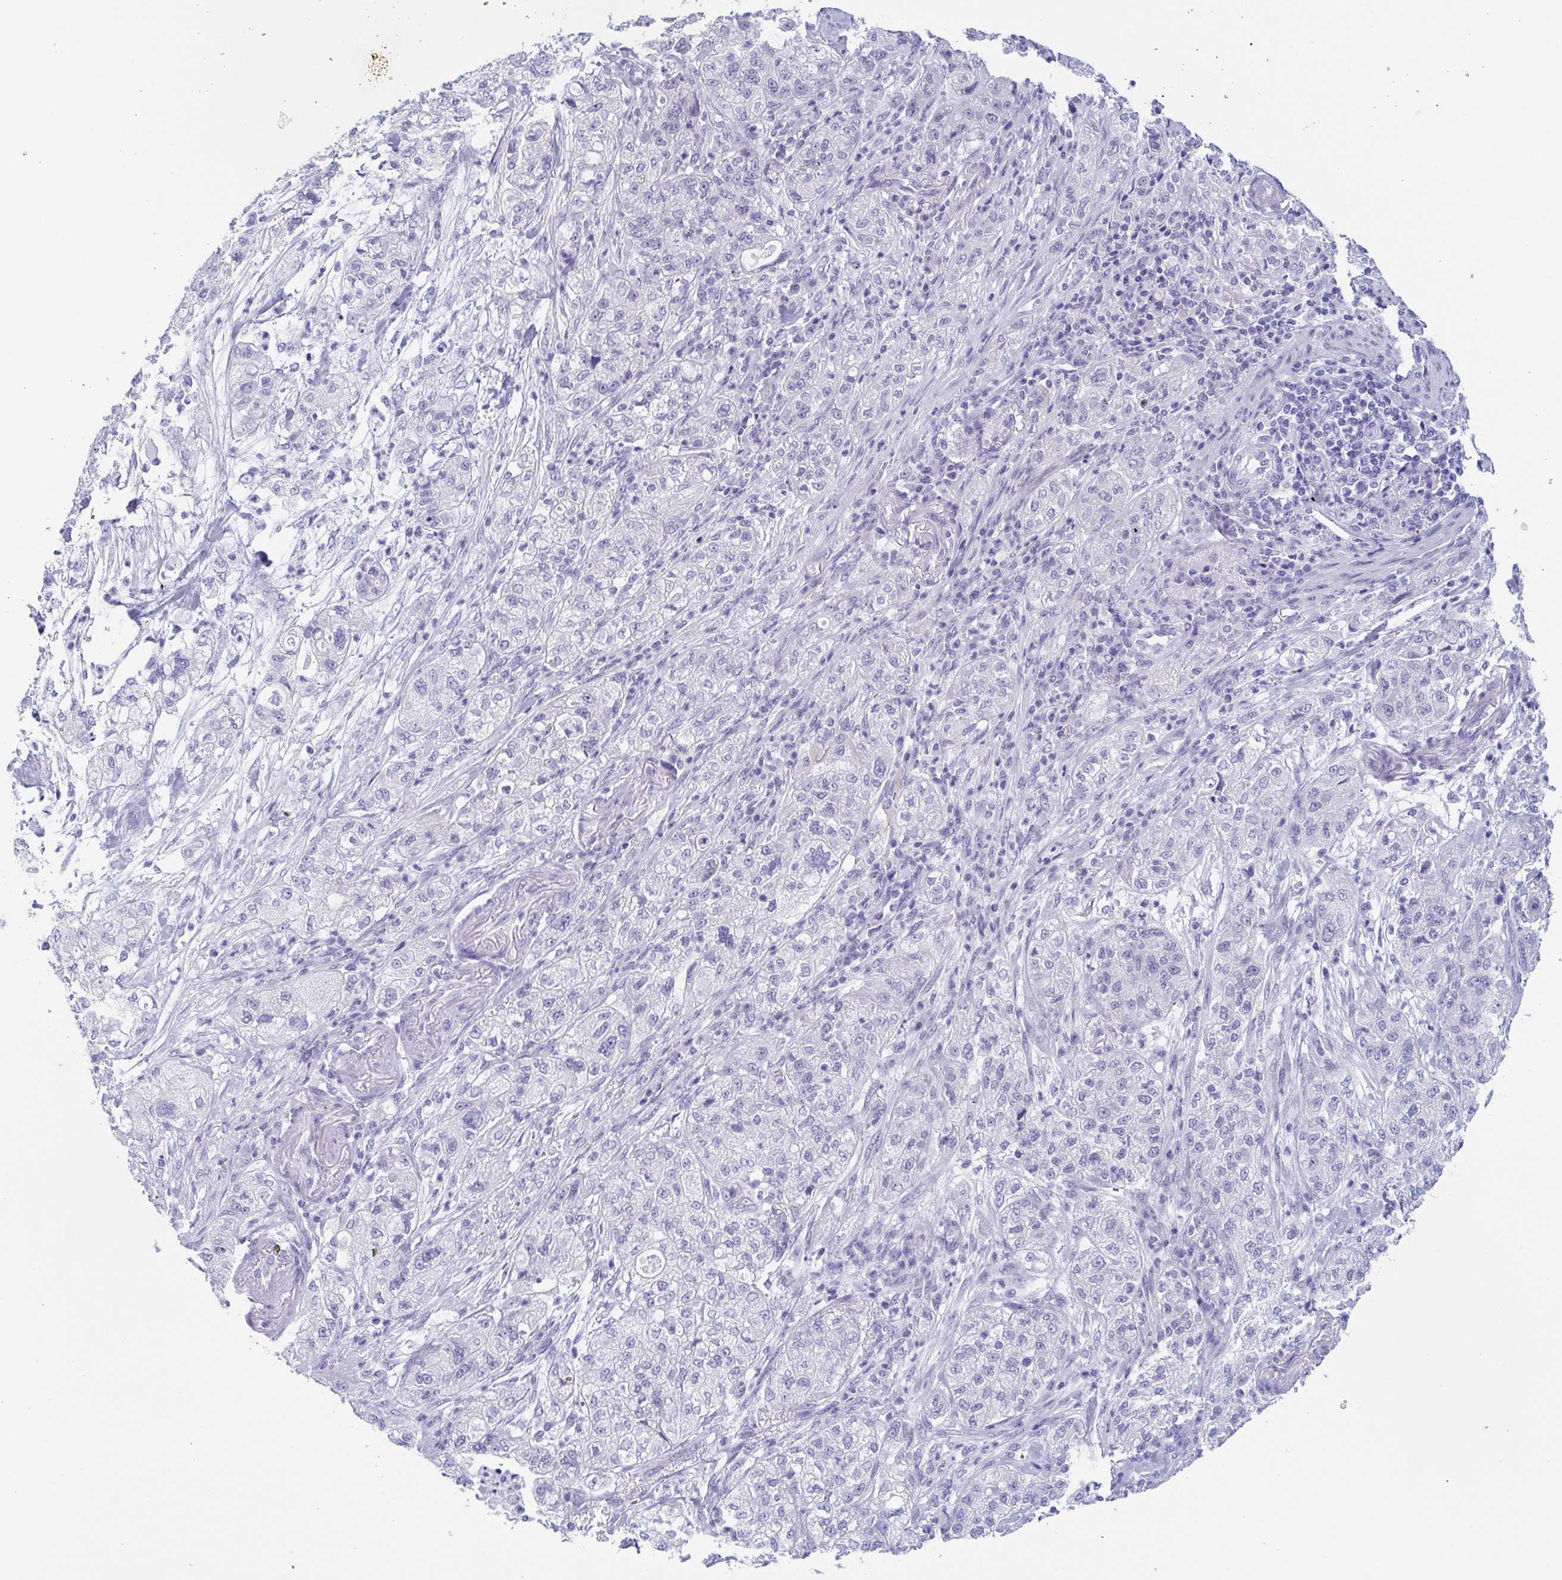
{"staining": {"intensity": "negative", "quantity": "none", "location": "none"}, "tissue": "pancreatic cancer", "cell_type": "Tumor cells", "image_type": "cancer", "snomed": [{"axis": "morphology", "description": "Adenocarcinoma, NOS"}, {"axis": "topography", "description": "Pancreas"}], "caption": "The photomicrograph shows no significant staining in tumor cells of pancreatic cancer.", "gene": "ZPBP", "patient": {"sex": "female", "age": 78}}